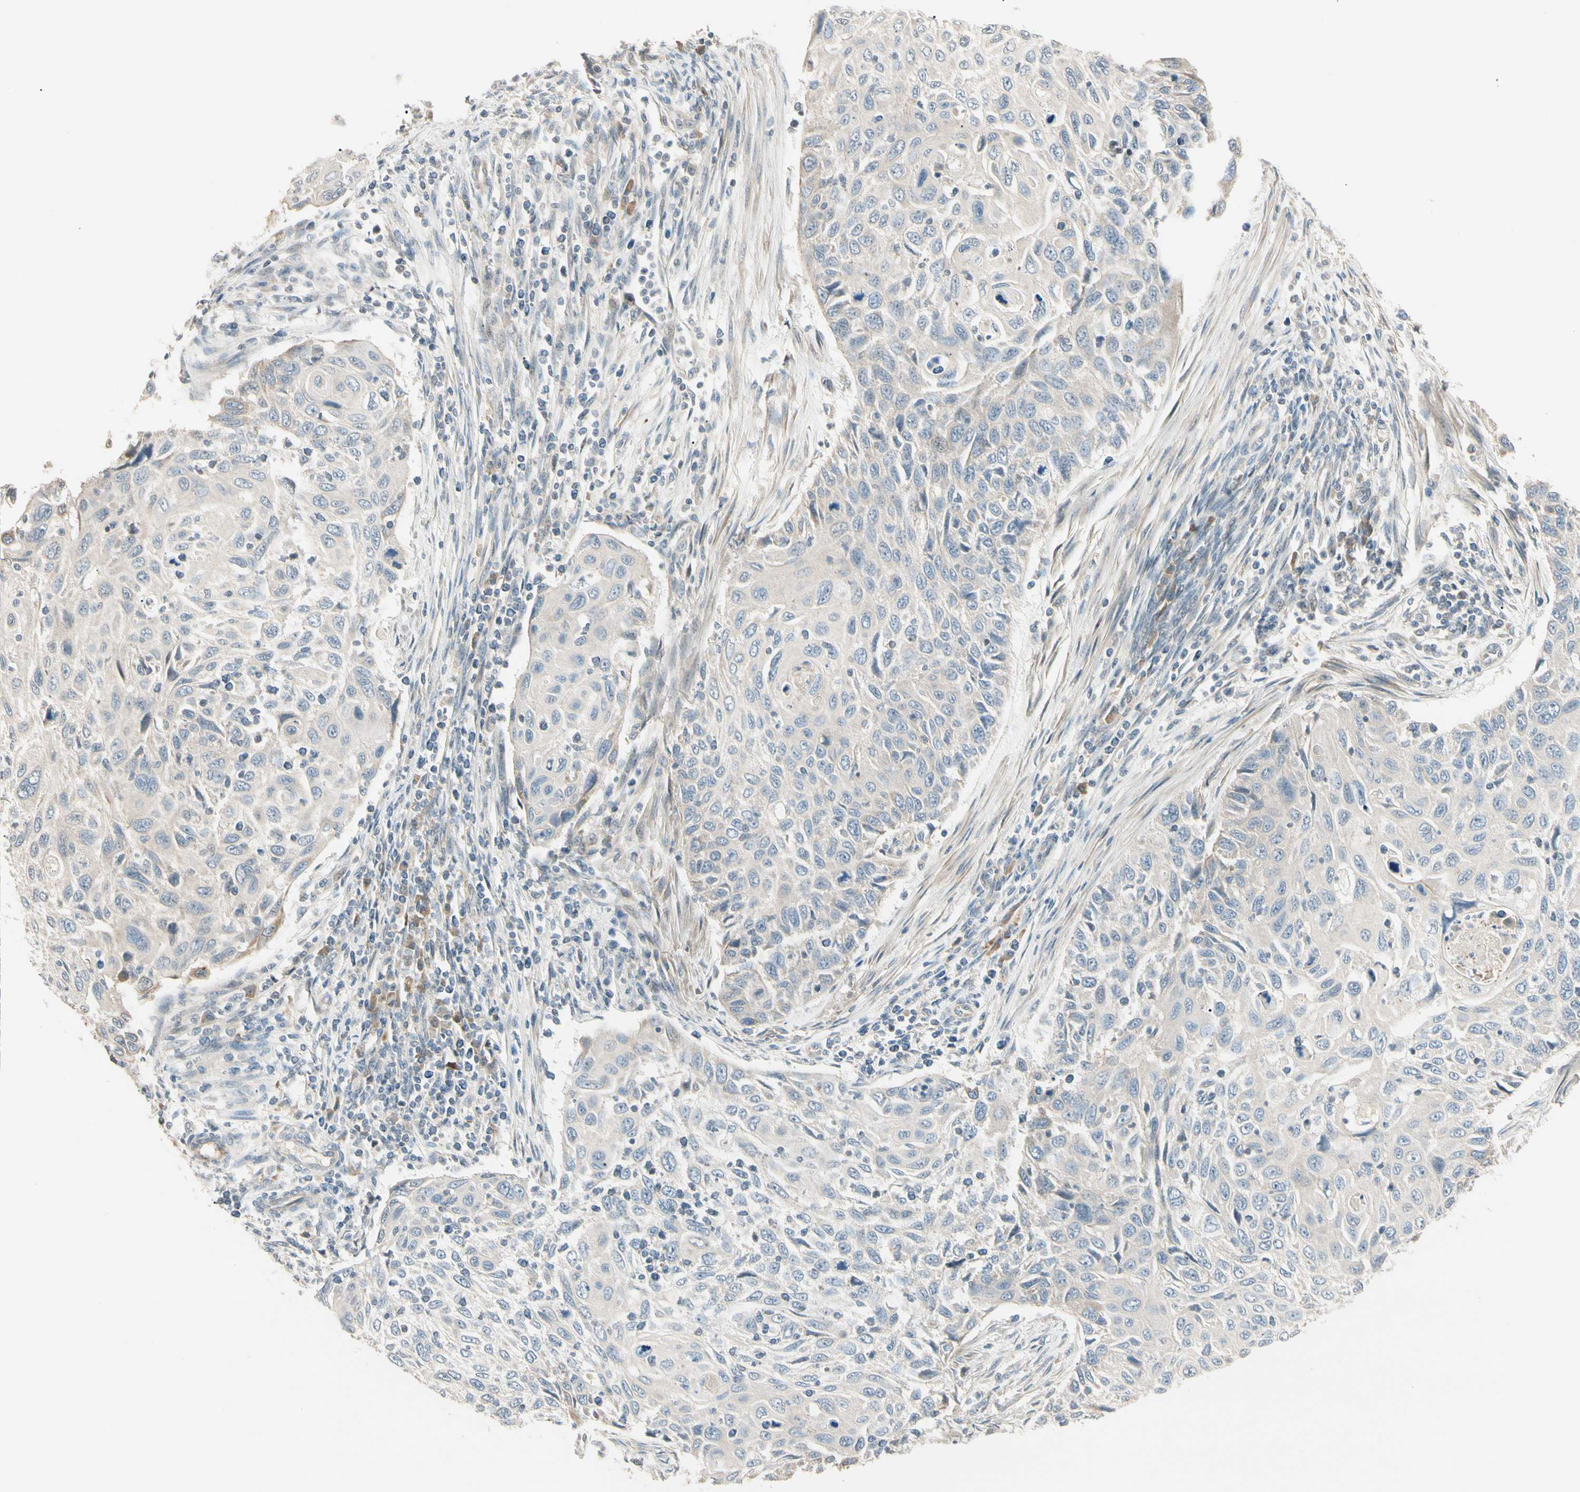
{"staining": {"intensity": "weak", "quantity": "<25%", "location": "cytoplasmic/membranous"}, "tissue": "cervical cancer", "cell_type": "Tumor cells", "image_type": "cancer", "snomed": [{"axis": "morphology", "description": "Squamous cell carcinoma, NOS"}, {"axis": "topography", "description": "Cervix"}], "caption": "This is a image of IHC staining of cervical squamous cell carcinoma, which shows no staining in tumor cells. The staining was performed using DAB (3,3'-diaminobenzidine) to visualize the protein expression in brown, while the nuclei were stained in blue with hematoxylin (Magnification: 20x).", "gene": "P3H2", "patient": {"sex": "female", "age": 70}}